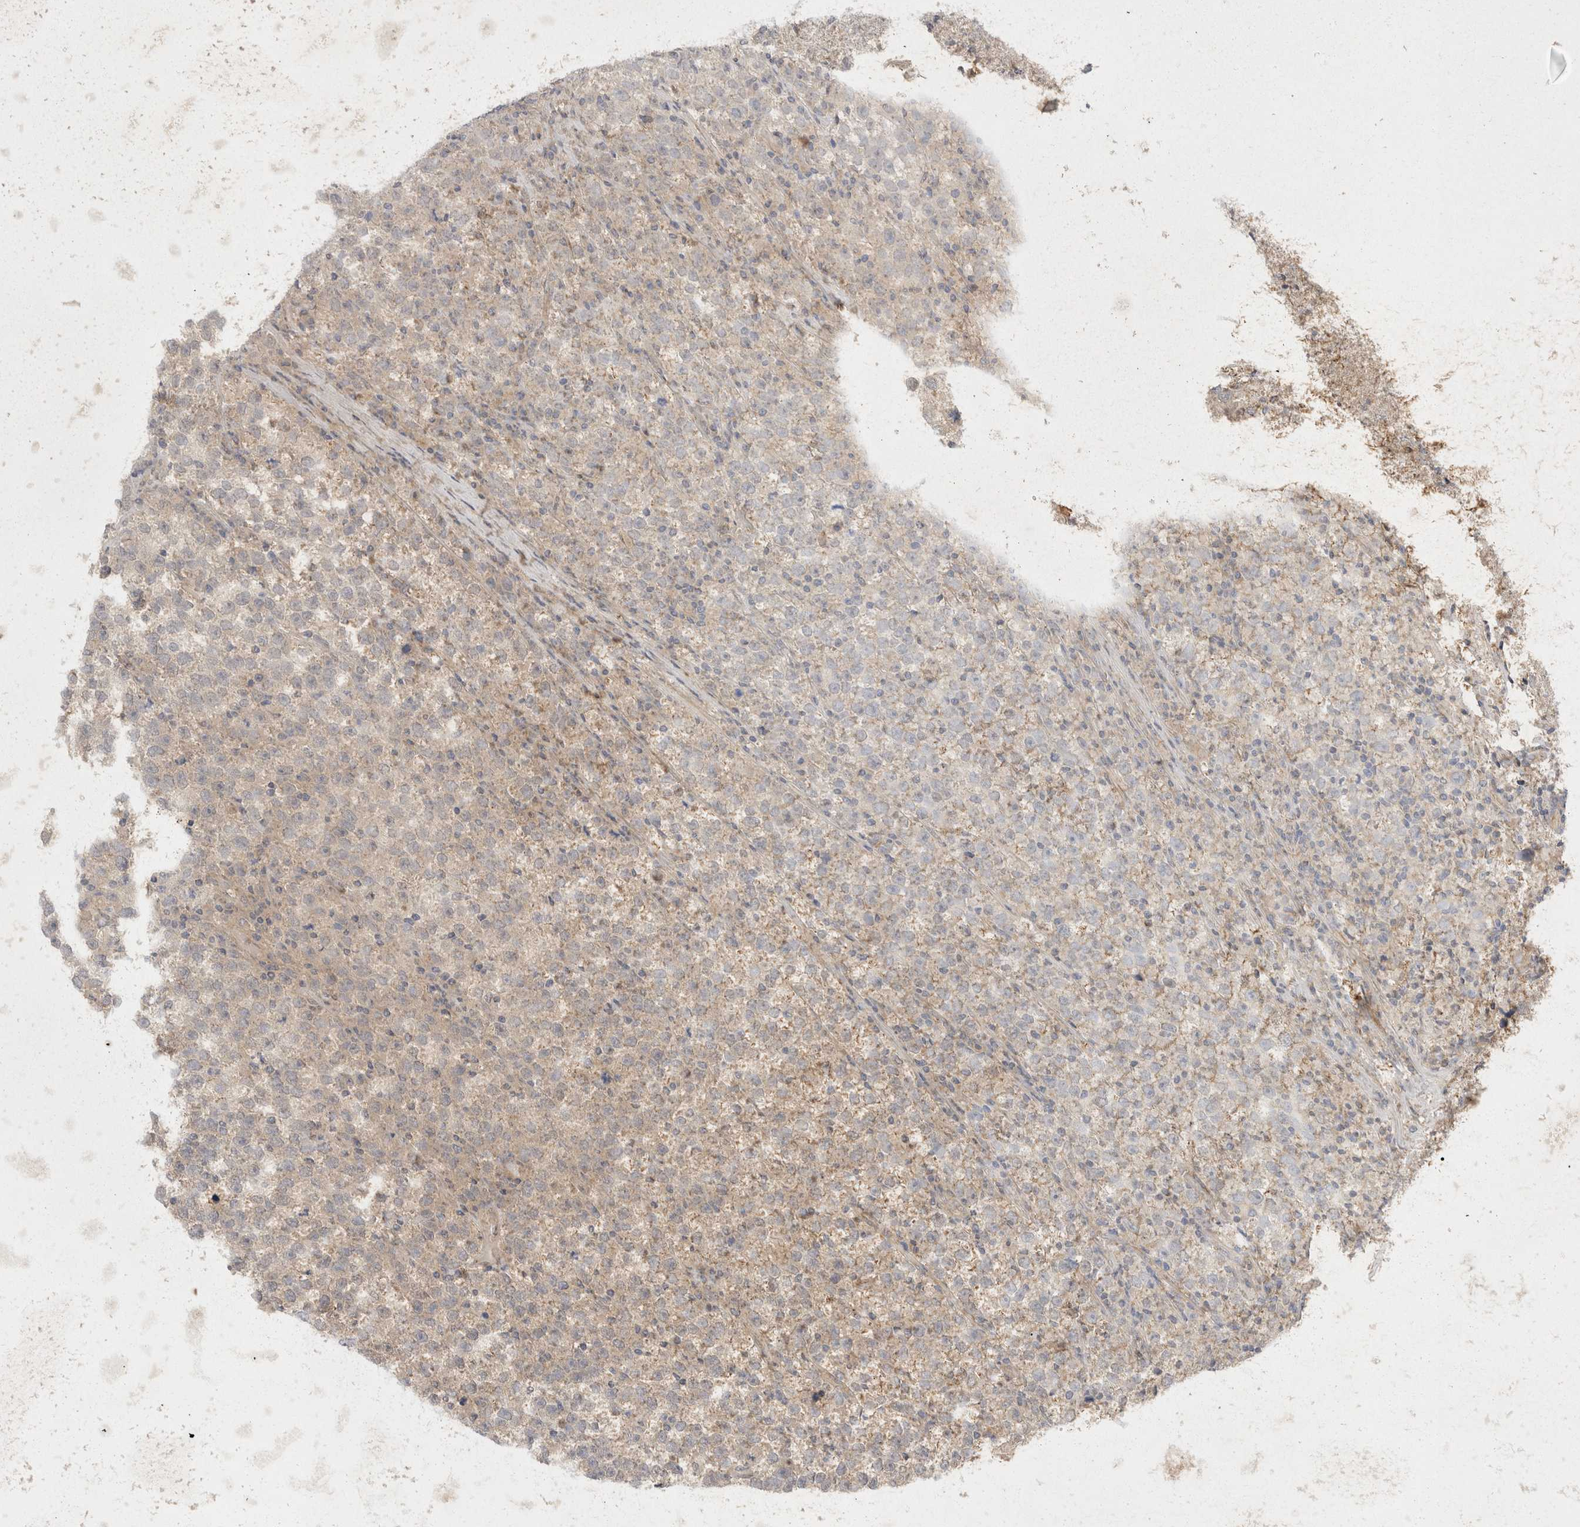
{"staining": {"intensity": "weak", "quantity": "<25%", "location": "cytoplasmic/membranous"}, "tissue": "testis cancer", "cell_type": "Tumor cells", "image_type": "cancer", "snomed": [{"axis": "morphology", "description": "Normal tissue, NOS"}, {"axis": "morphology", "description": "Seminoma, NOS"}, {"axis": "topography", "description": "Testis"}], "caption": "An immunohistochemistry image of testis cancer is shown. There is no staining in tumor cells of testis cancer.", "gene": "EIF4G3", "patient": {"sex": "male", "age": 43}}